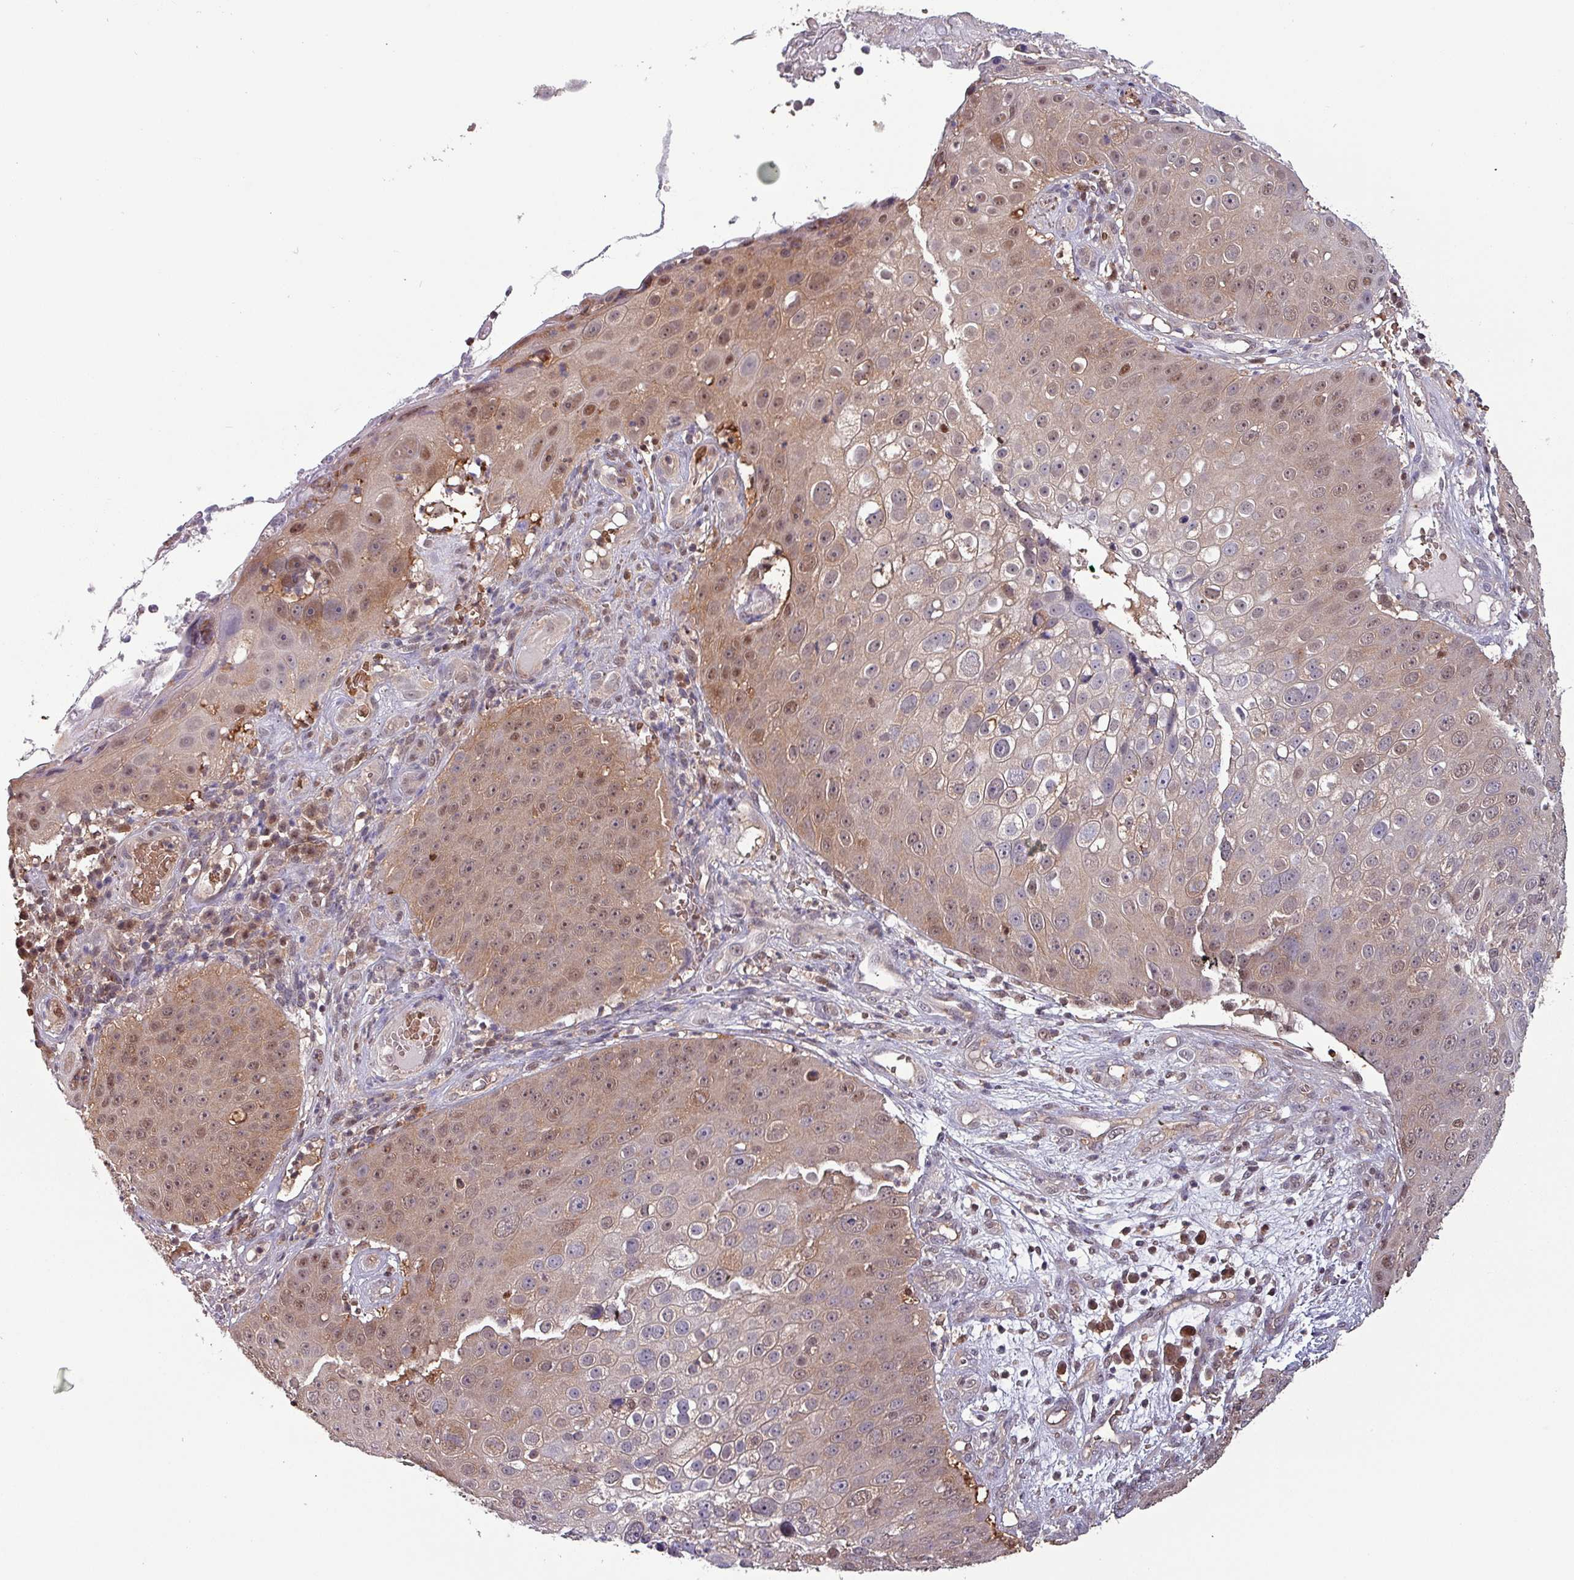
{"staining": {"intensity": "moderate", "quantity": "25%-75%", "location": "cytoplasmic/membranous,nuclear"}, "tissue": "skin cancer", "cell_type": "Tumor cells", "image_type": "cancer", "snomed": [{"axis": "morphology", "description": "Squamous cell carcinoma, NOS"}, {"axis": "topography", "description": "Skin"}], "caption": "DAB immunohistochemical staining of human skin cancer displays moderate cytoplasmic/membranous and nuclear protein staining in about 25%-75% of tumor cells.", "gene": "PSMB8", "patient": {"sex": "male", "age": 71}}